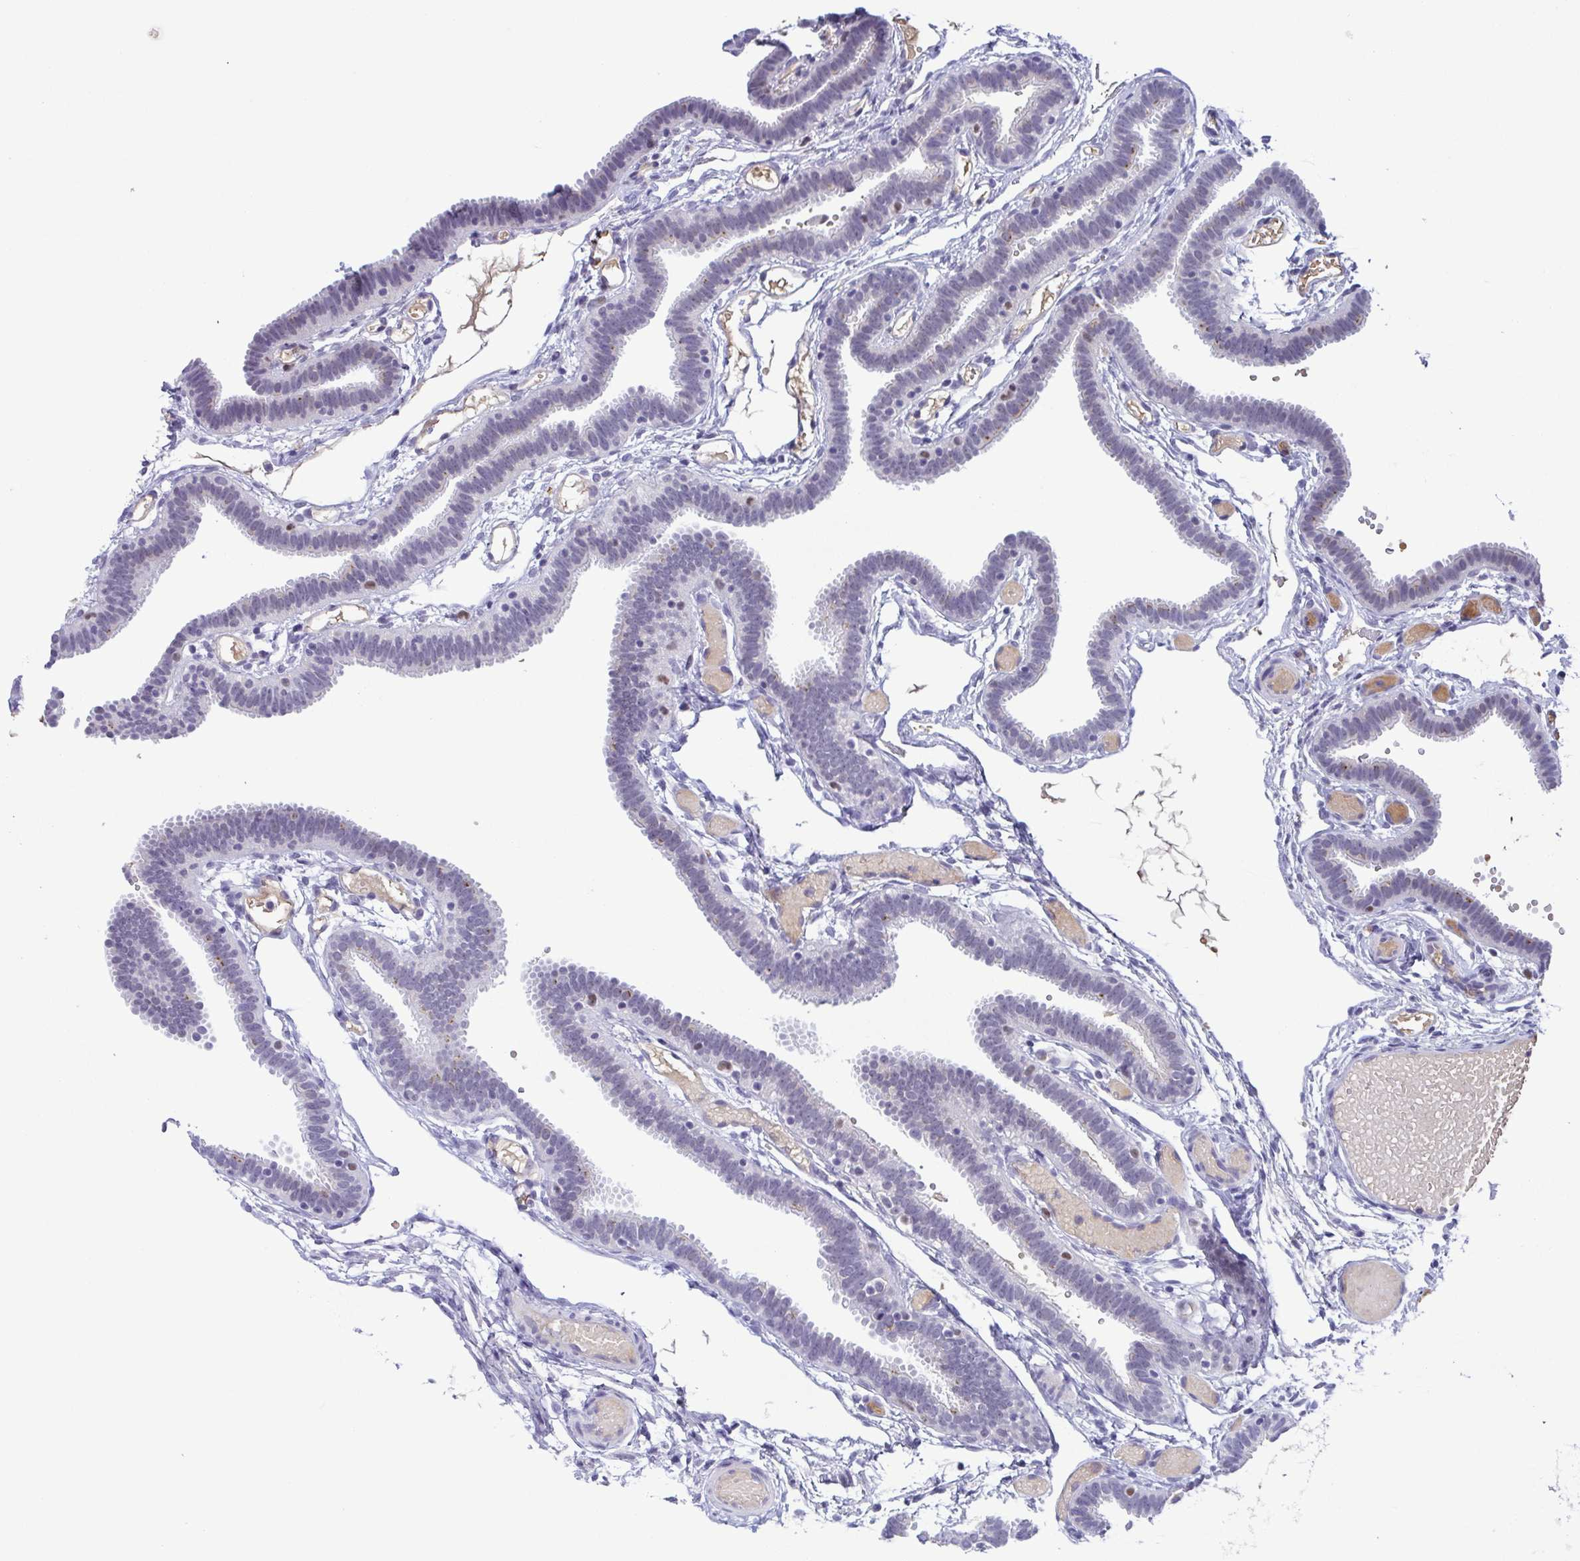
{"staining": {"intensity": "negative", "quantity": "none", "location": "none"}, "tissue": "fallopian tube", "cell_type": "Glandular cells", "image_type": "normal", "snomed": [{"axis": "morphology", "description": "Normal tissue, NOS"}, {"axis": "topography", "description": "Fallopian tube"}], "caption": "The micrograph demonstrates no significant positivity in glandular cells of fallopian tube. (IHC, brightfield microscopy, high magnification).", "gene": "TIPIN", "patient": {"sex": "female", "age": 37}}